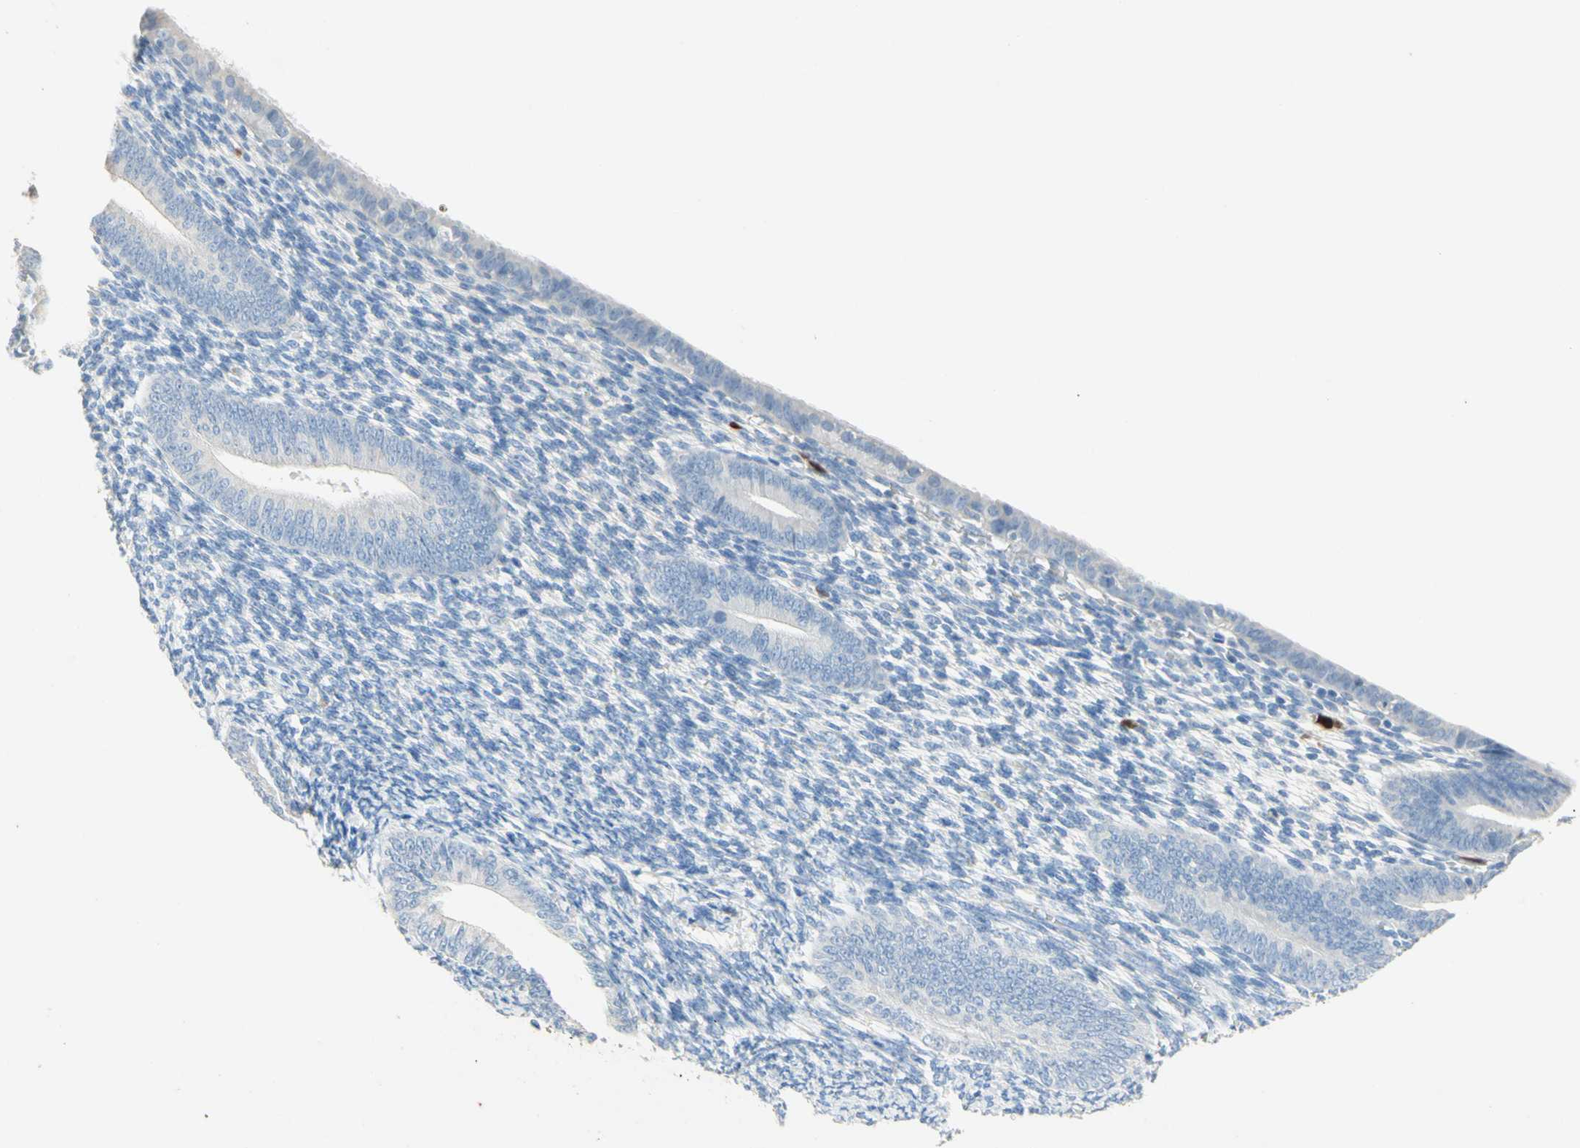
{"staining": {"intensity": "negative", "quantity": "none", "location": "none"}, "tissue": "endometrium", "cell_type": "Cells in endometrial stroma", "image_type": "normal", "snomed": [{"axis": "morphology", "description": "Normal tissue, NOS"}, {"axis": "topography", "description": "Endometrium"}], "caption": "This is an IHC micrograph of benign human endometrium. There is no expression in cells in endometrial stroma.", "gene": "NFKBIZ", "patient": {"sex": "female", "age": 57}}